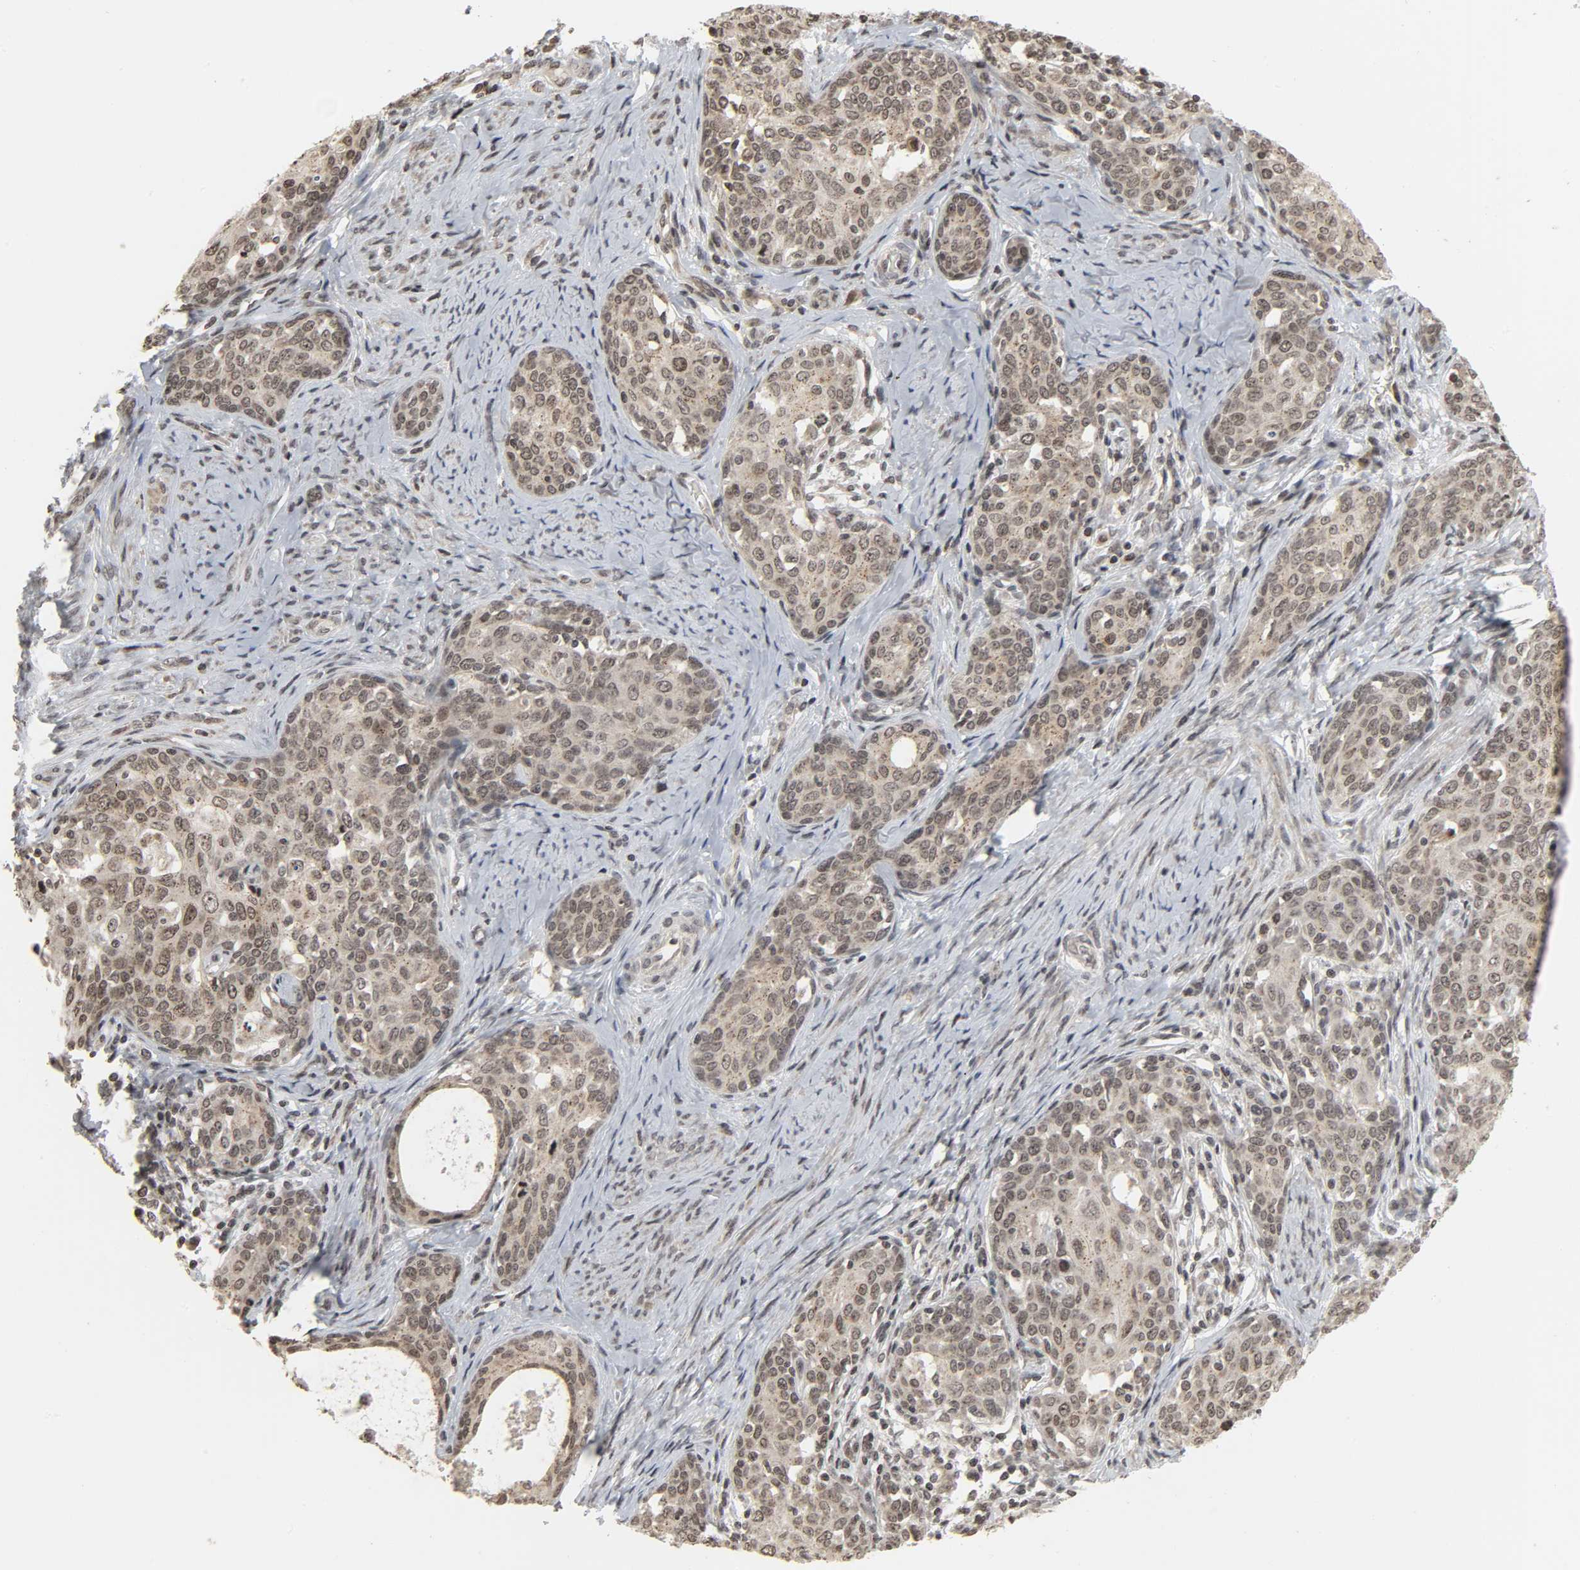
{"staining": {"intensity": "weak", "quantity": "25%-75%", "location": "nuclear"}, "tissue": "cervical cancer", "cell_type": "Tumor cells", "image_type": "cancer", "snomed": [{"axis": "morphology", "description": "Squamous cell carcinoma, NOS"}, {"axis": "morphology", "description": "Adenocarcinoma, NOS"}, {"axis": "topography", "description": "Cervix"}], "caption": "Cervical cancer stained for a protein reveals weak nuclear positivity in tumor cells.", "gene": "XRCC1", "patient": {"sex": "female", "age": 52}}